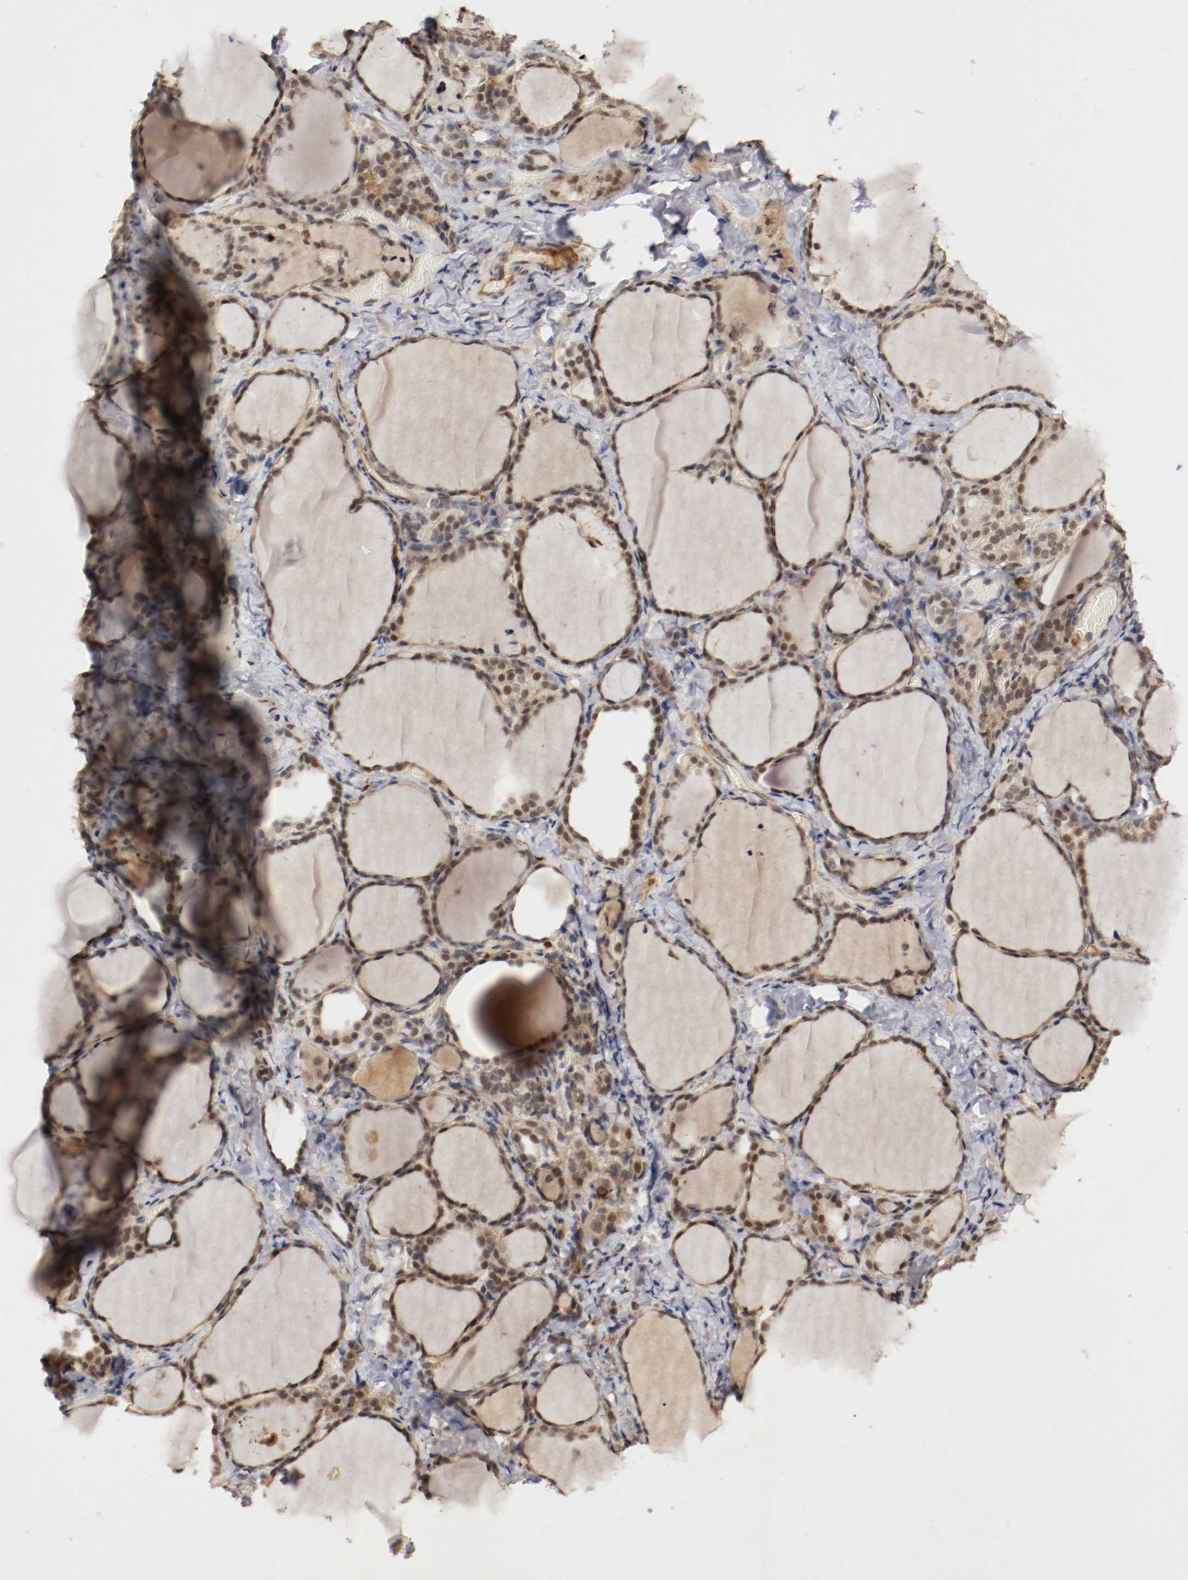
{"staining": {"intensity": "moderate", "quantity": ">75%", "location": "cytoplasmic/membranous,nuclear"}, "tissue": "thyroid gland", "cell_type": "Glandular cells", "image_type": "normal", "snomed": [{"axis": "morphology", "description": "Normal tissue, NOS"}, {"axis": "morphology", "description": "Papillary adenocarcinoma, NOS"}, {"axis": "topography", "description": "Thyroid gland"}], "caption": "Immunohistochemical staining of normal thyroid gland displays moderate cytoplasmic/membranous,nuclear protein positivity in approximately >75% of glandular cells. Using DAB (brown) and hematoxylin (blue) stains, captured at high magnification using brightfield microscopy.", "gene": "DNMT3B", "patient": {"sex": "female", "age": 30}}